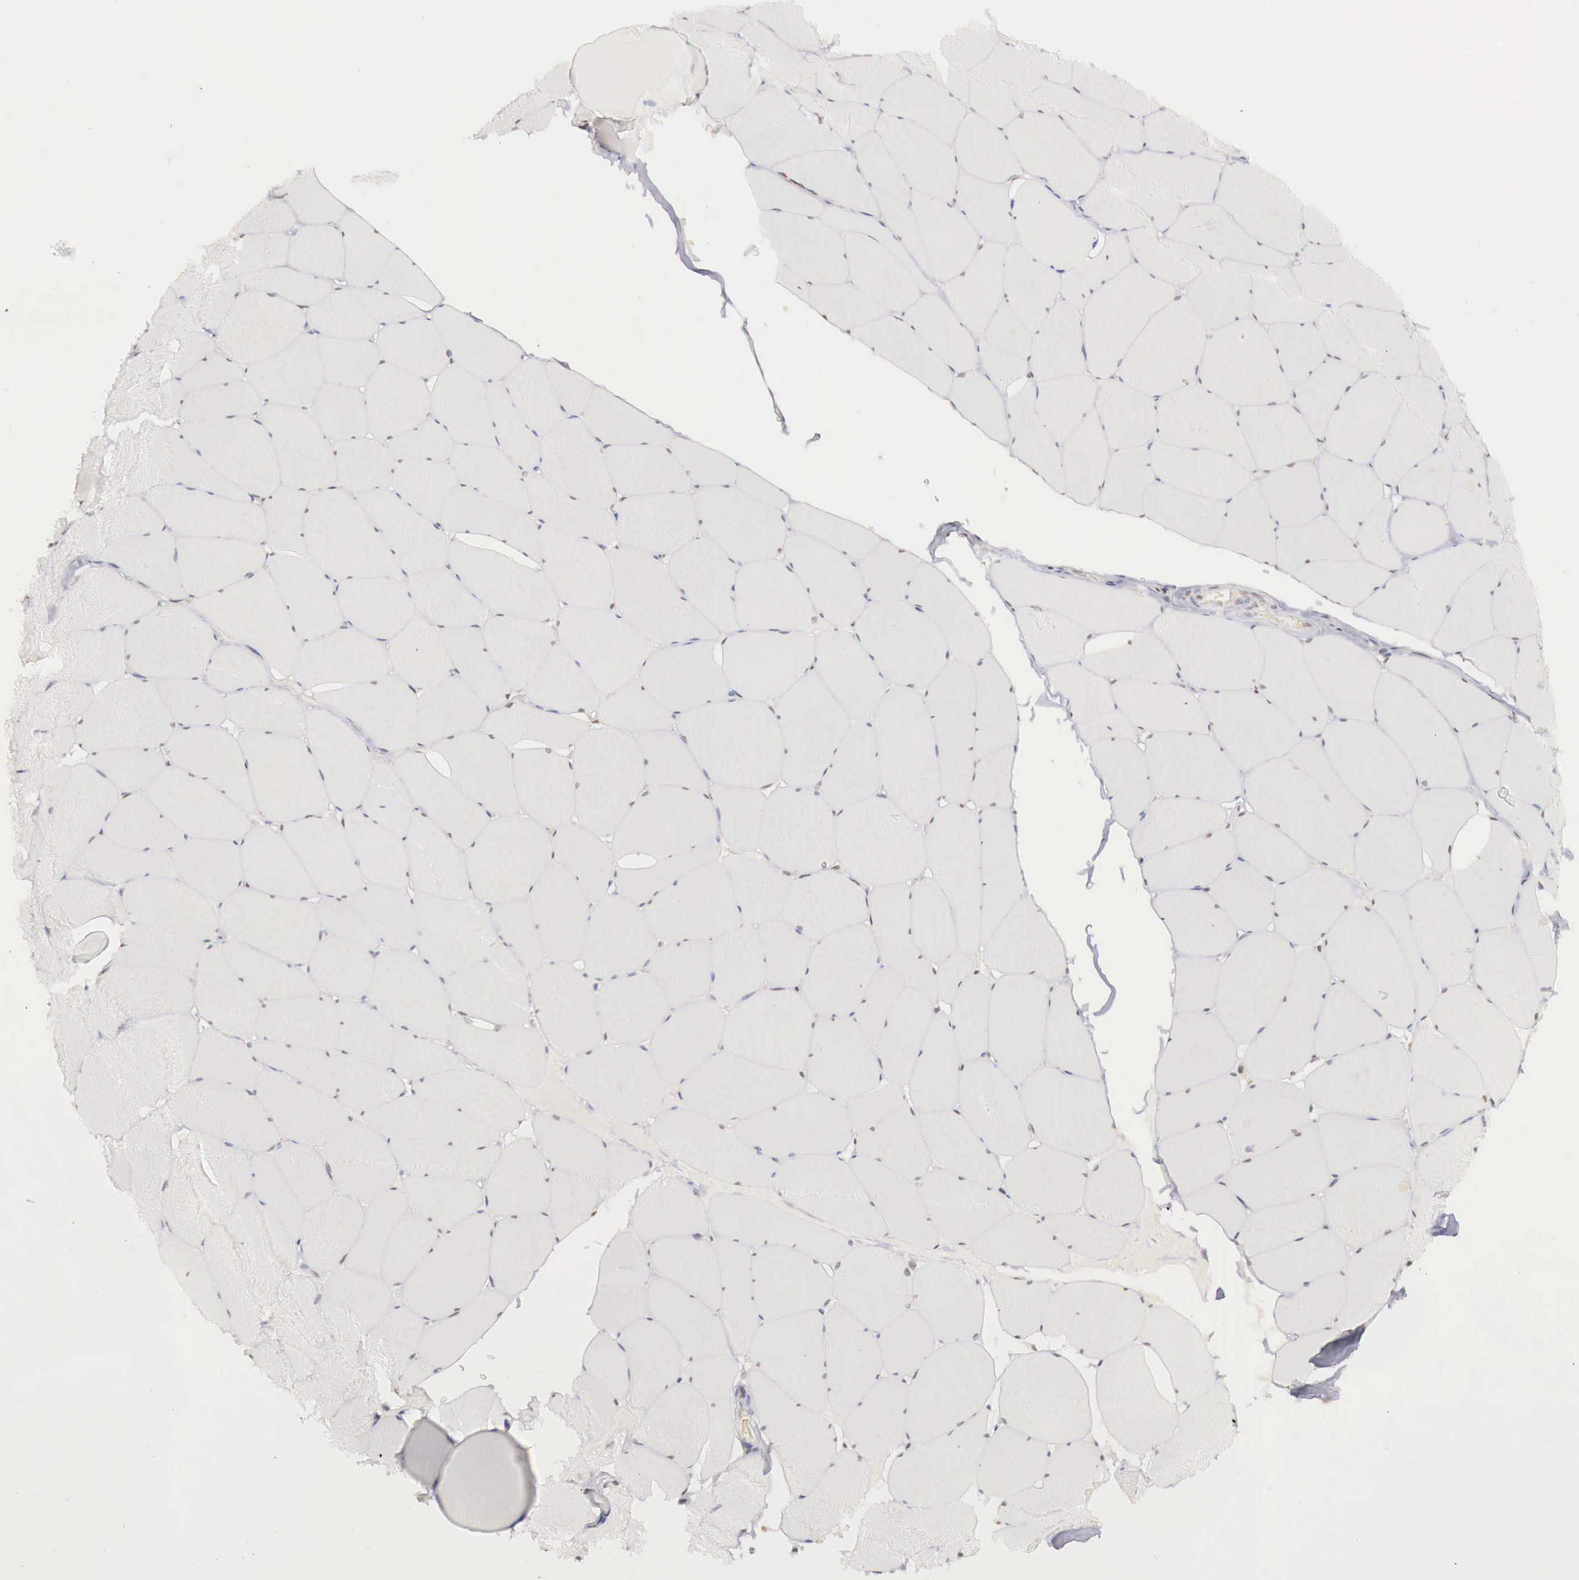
{"staining": {"intensity": "negative", "quantity": "none", "location": "none"}, "tissue": "skeletal muscle", "cell_type": "Myocytes", "image_type": "normal", "snomed": [{"axis": "morphology", "description": "Normal tissue, NOS"}, {"axis": "topography", "description": "Skeletal muscle"}, {"axis": "topography", "description": "Salivary gland"}], "caption": "This is an immunohistochemistry (IHC) histopathology image of normal skeletal muscle. There is no staining in myocytes.", "gene": "UBA1", "patient": {"sex": "male", "age": 62}}